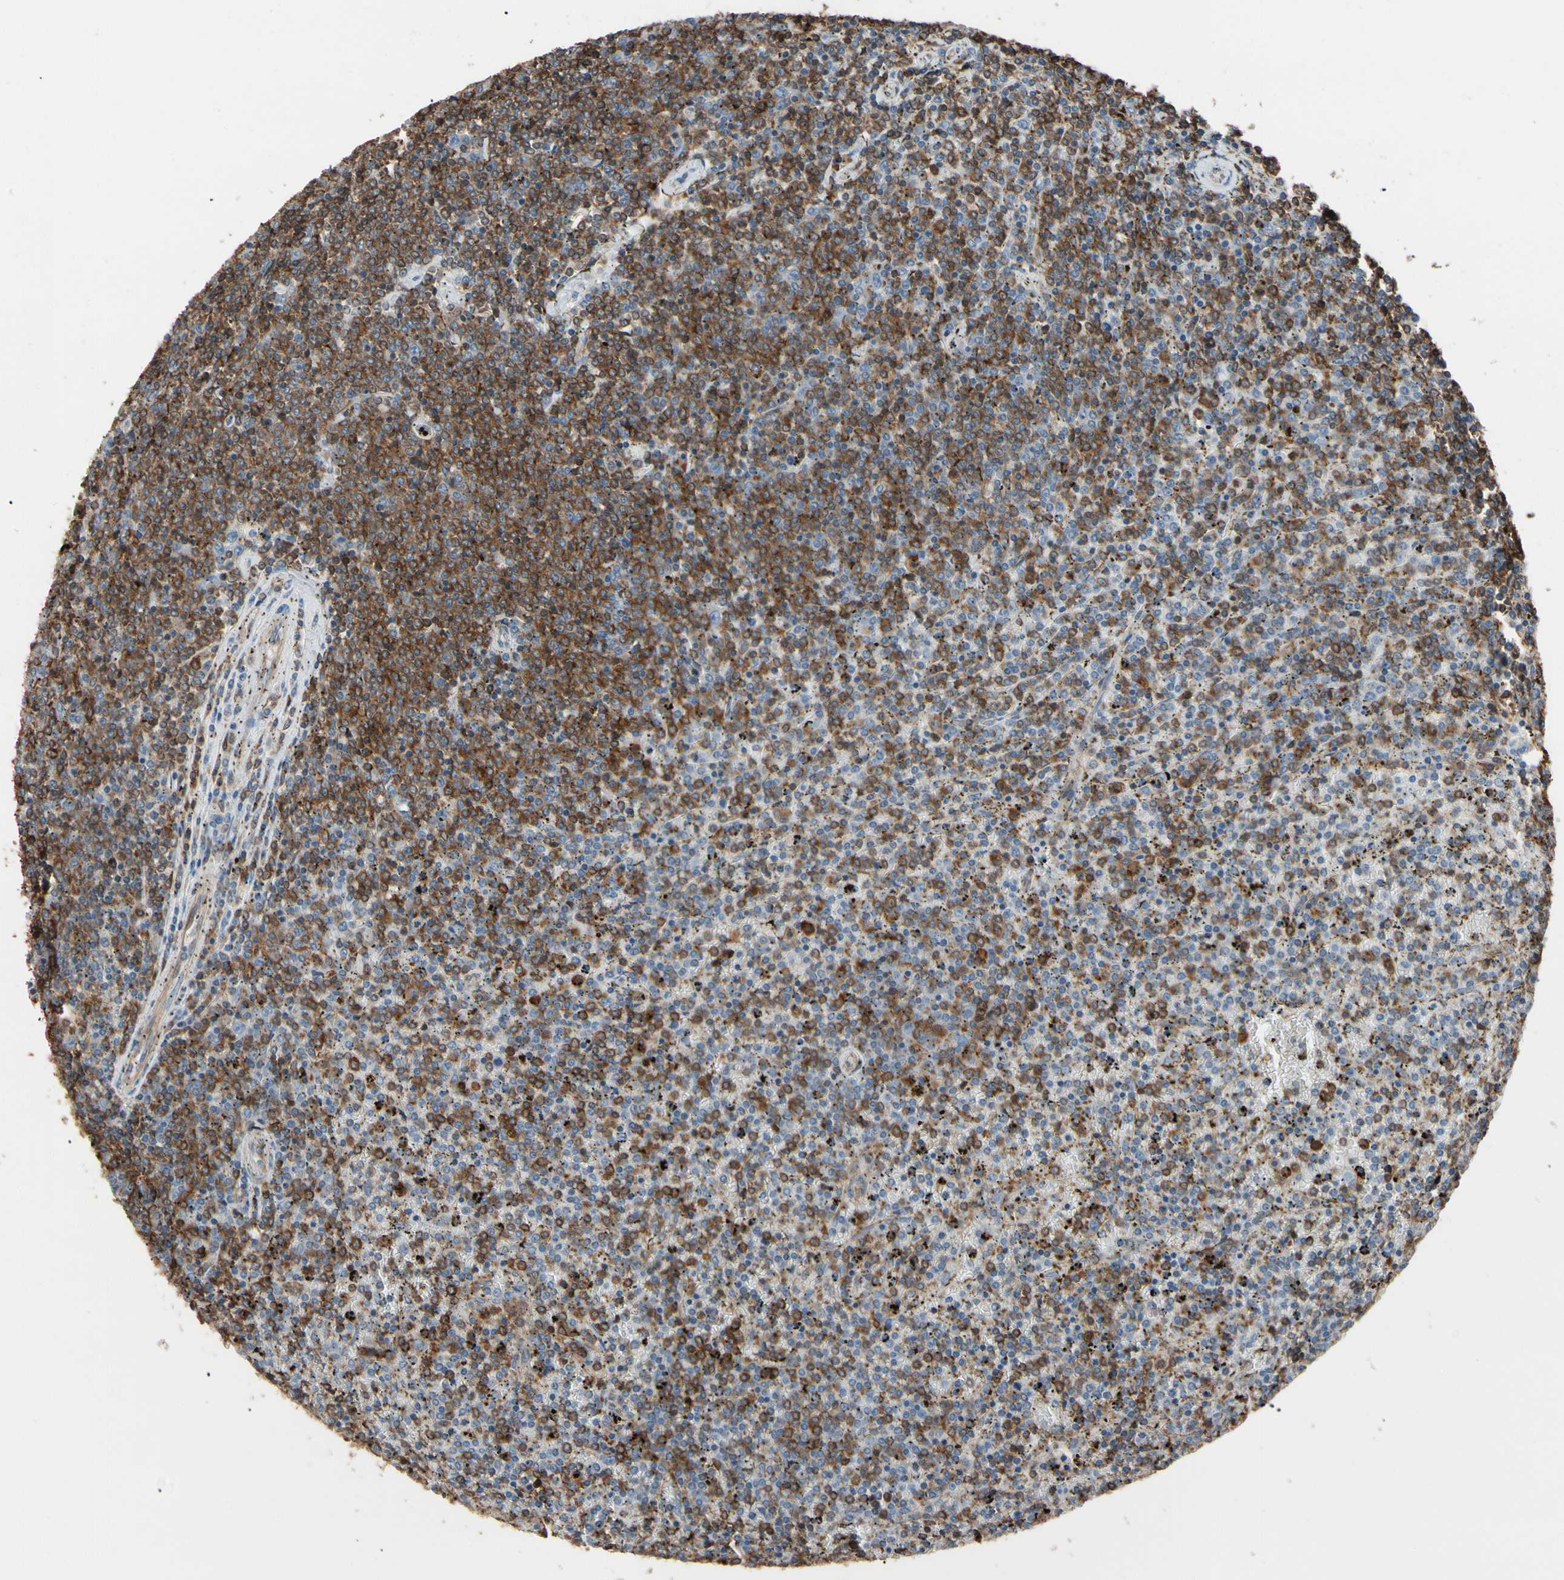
{"staining": {"intensity": "moderate", "quantity": "25%-75%", "location": "cytoplasmic/membranous"}, "tissue": "lymphoma", "cell_type": "Tumor cells", "image_type": "cancer", "snomed": [{"axis": "morphology", "description": "Malignant lymphoma, non-Hodgkin's type, Low grade"}, {"axis": "topography", "description": "Spleen"}], "caption": "The histopathology image demonstrates a brown stain indicating the presence of a protein in the cytoplasmic/membranous of tumor cells in malignant lymphoma, non-Hodgkin's type (low-grade).", "gene": "MAPK13", "patient": {"sex": "female", "age": 77}}